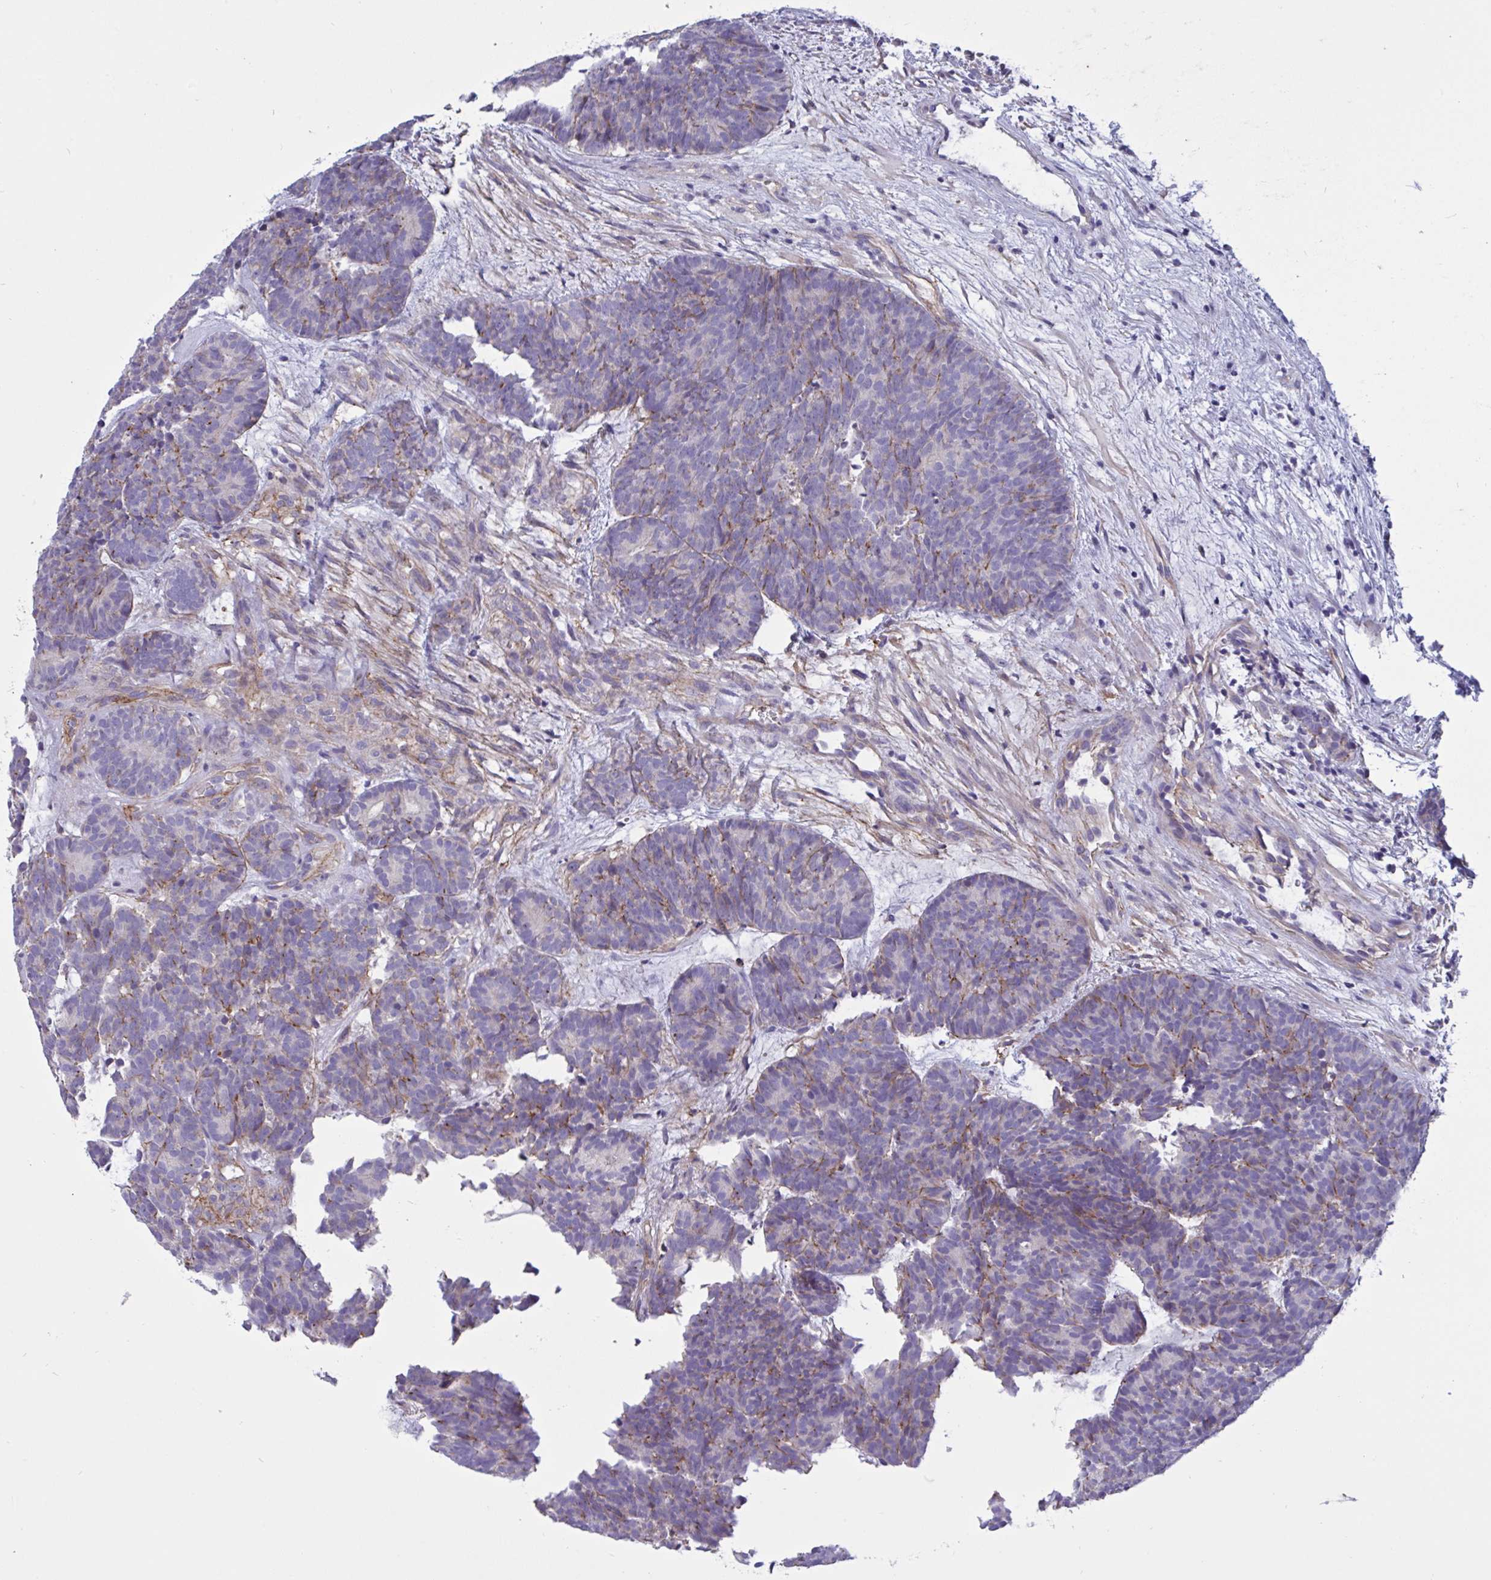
{"staining": {"intensity": "moderate", "quantity": "25%-75%", "location": "cytoplasmic/membranous"}, "tissue": "head and neck cancer", "cell_type": "Tumor cells", "image_type": "cancer", "snomed": [{"axis": "morphology", "description": "Adenocarcinoma, NOS"}, {"axis": "topography", "description": "Head-Neck"}], "caption": "Head and neck adenocarcinoma stained with a protein marker displays moderate staining in tumor cells.", "gene": "SLC66A1", "patient": {"sex": "female", "age": 81}}